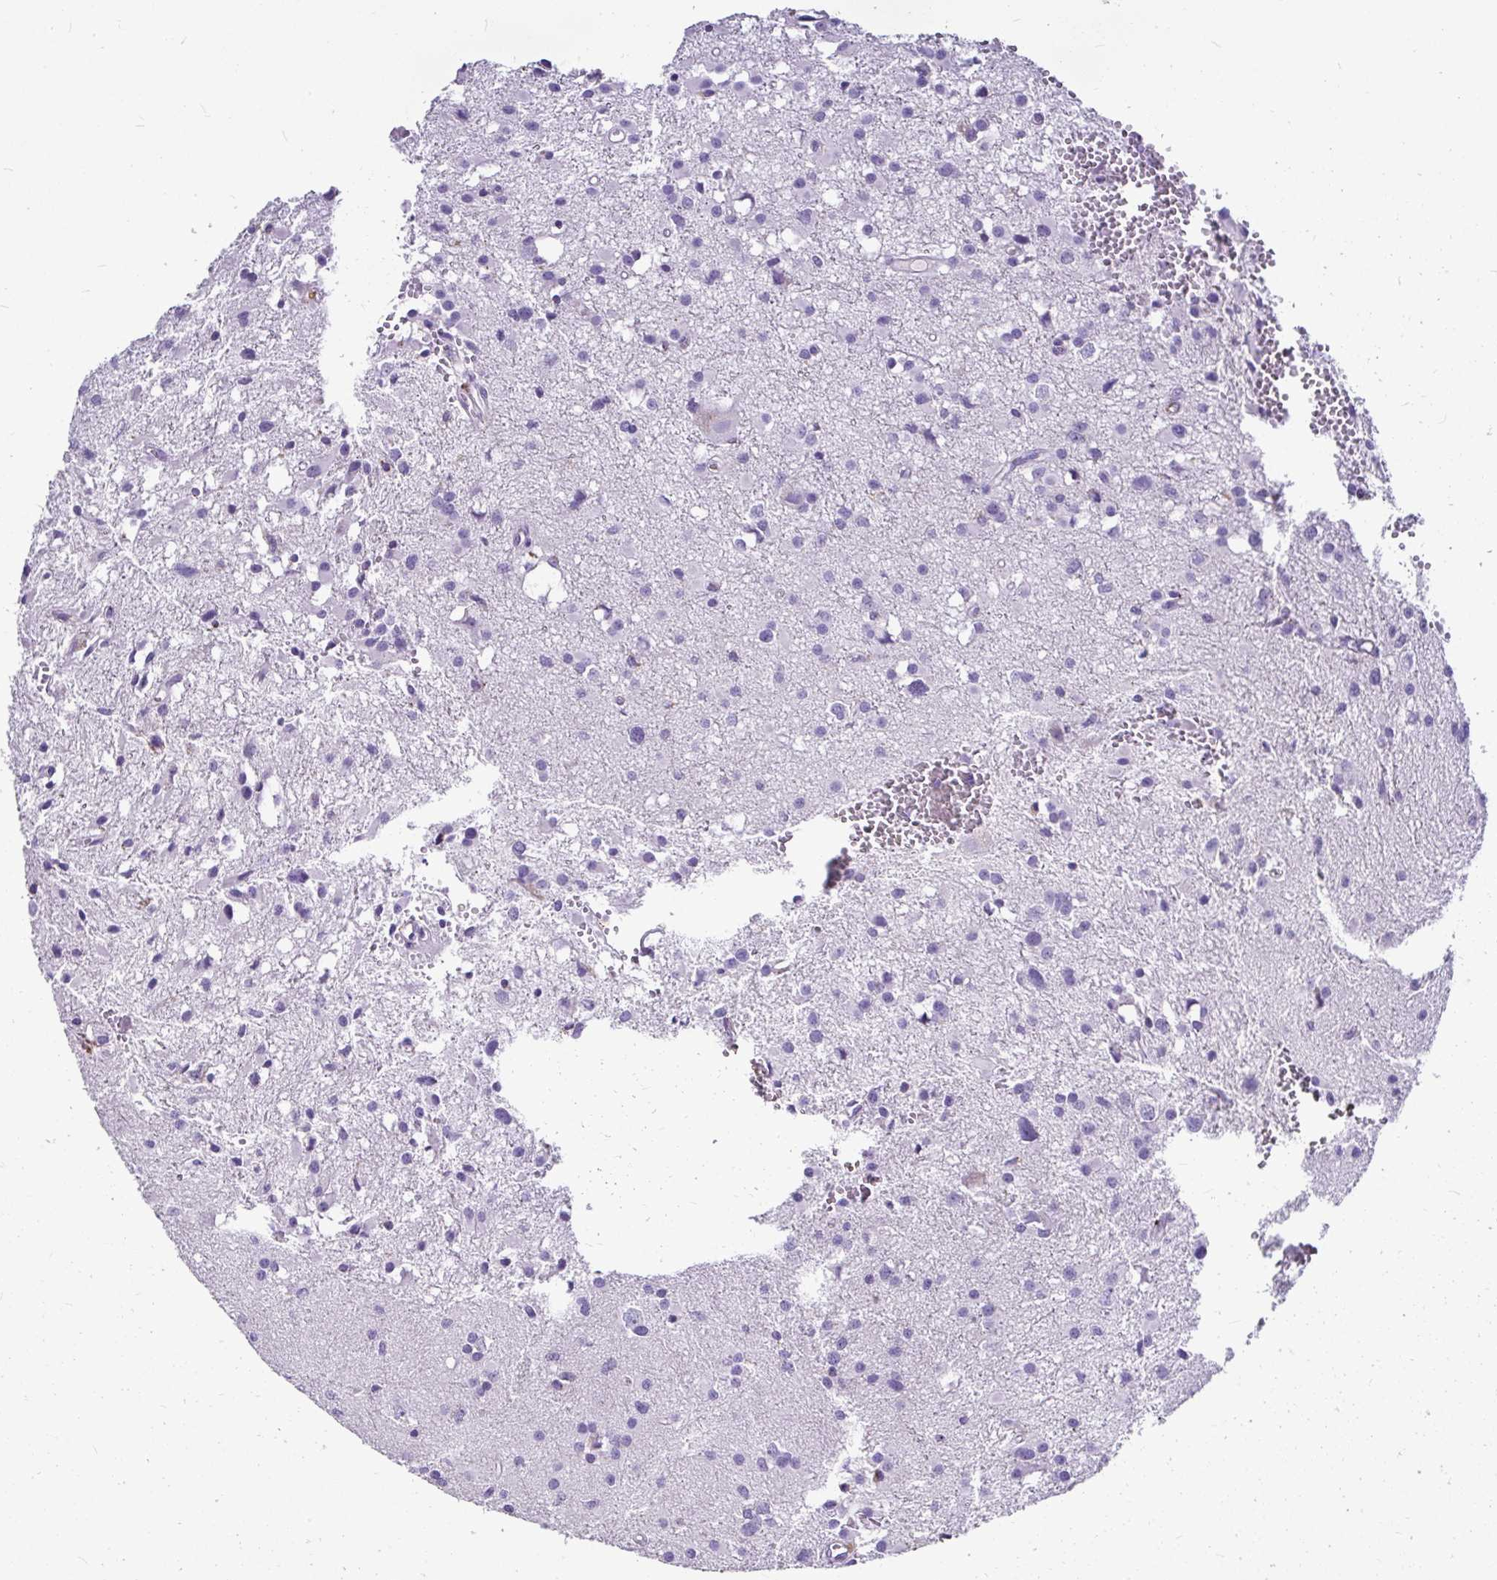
{"staining": {"intensity": "negative", "quantity": "none", "location": "none"}, "tissue": "glioma", "cell_type": "Tumor cells", "image_type": "cancer", "snomed": [{"axis": "morphology", "description": "Glioma, malignant, High grade"}, {"axis": "topography", "description": "Brain"}], "caption": "DAB (3,3'-diaminobenzidine) immunohistochemical staining of human malignant glioma (high-grade) shows no significant positivity in tumor cells. (DAB immunohistochemistry (IHC), high magnification).", "gene": "CTSZ", "patient": {"sex": "male", "age": 54}}